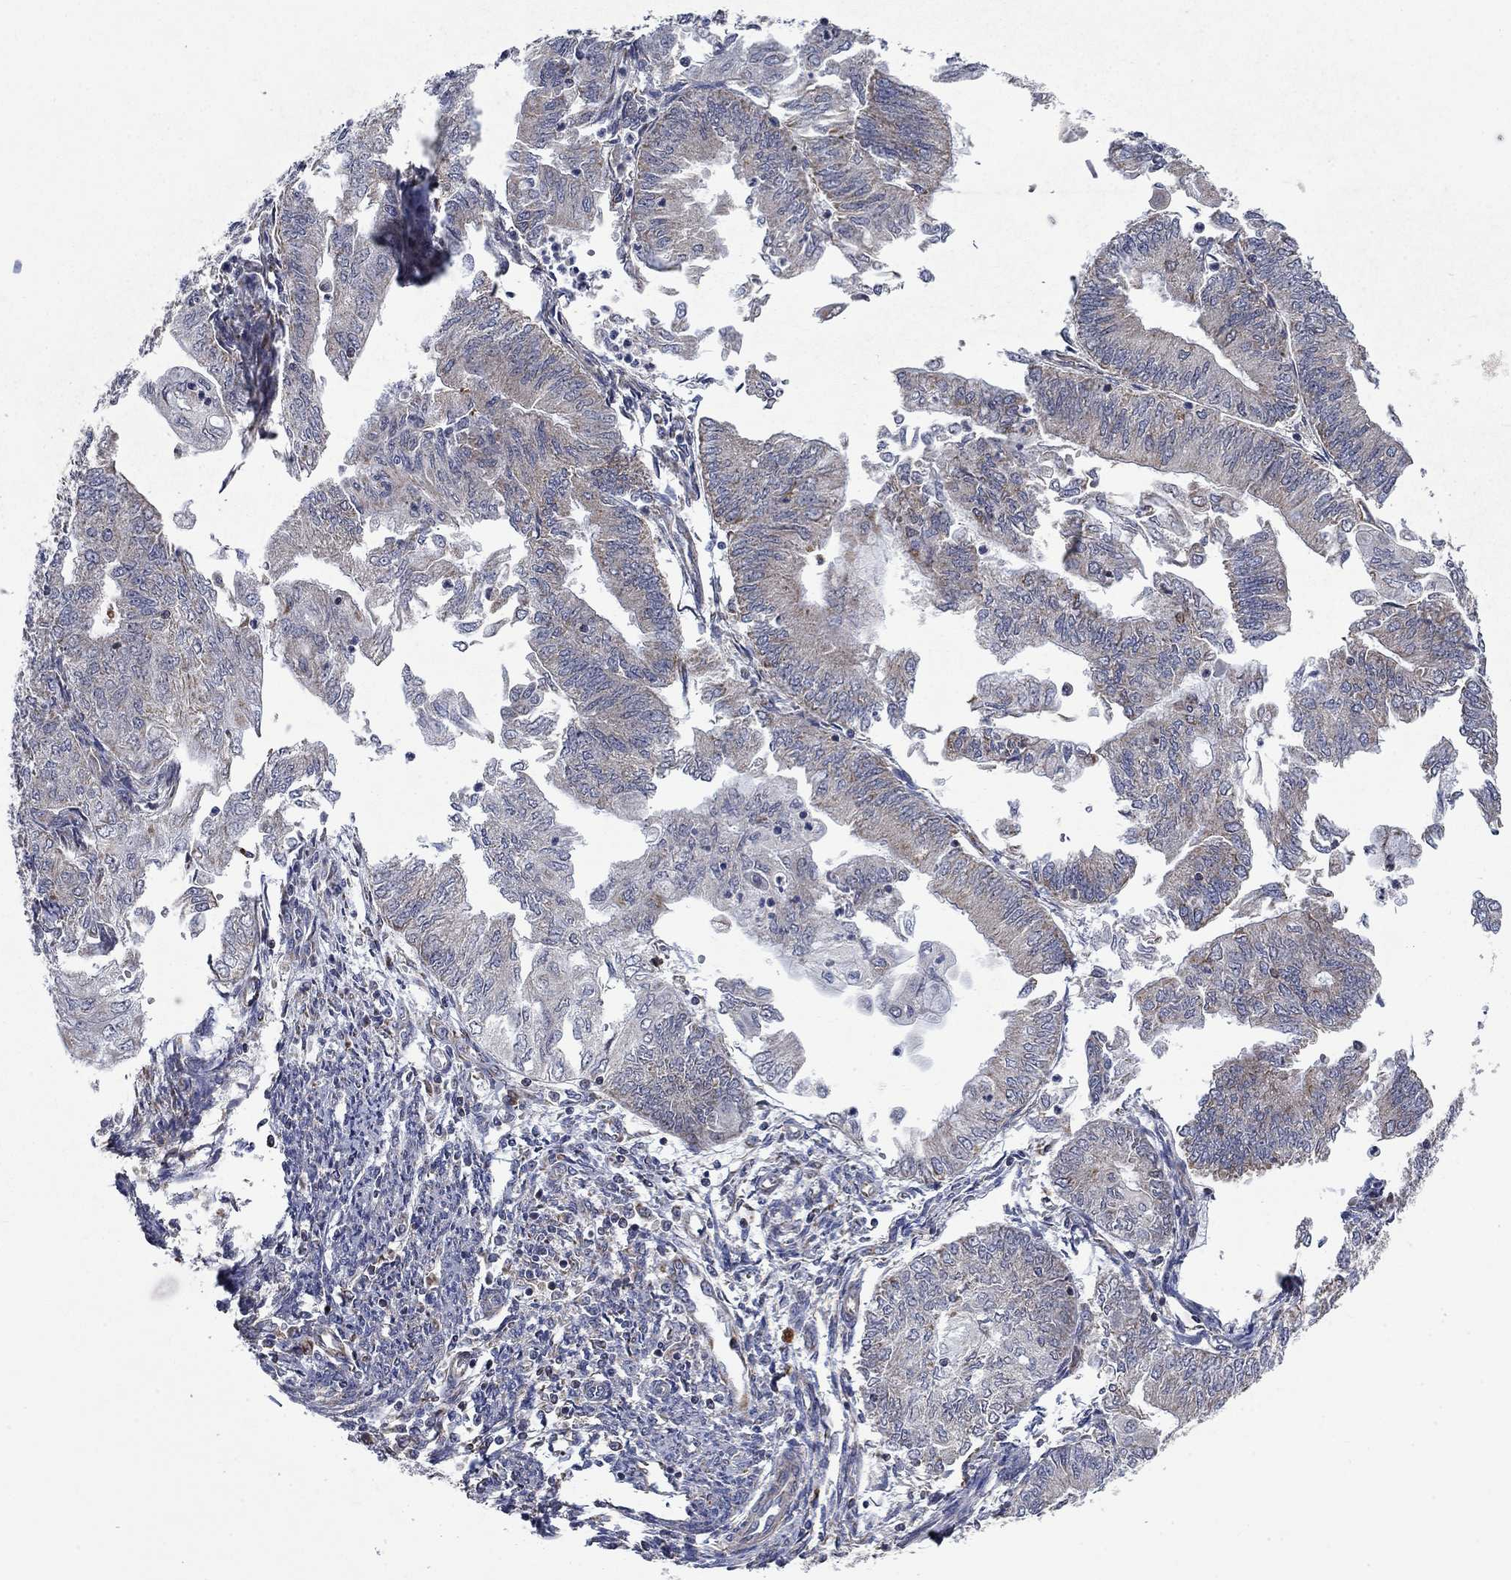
{"staining": {"intensity": "weak", "quantity": "<25%", "location": "cytoplasmic/membranous"}, "tissue": "endometrial cancer", "cell_type": "Tumor cells", "image_type": "cancer", "snomed": [{"axis": "morphology", "description": "Adenocarcinoma, NOS"}, {"axis": "topography", "description": "Endometrium"}], "caption": "An immunohistochemistry histopathology image of endometrial adenocarcinoma is shown. There is no staining in tumor cells of endometrial adenocarcinoma.", "gene": "NDUFC1", "patient": {"sex": "female", "age": 59}}